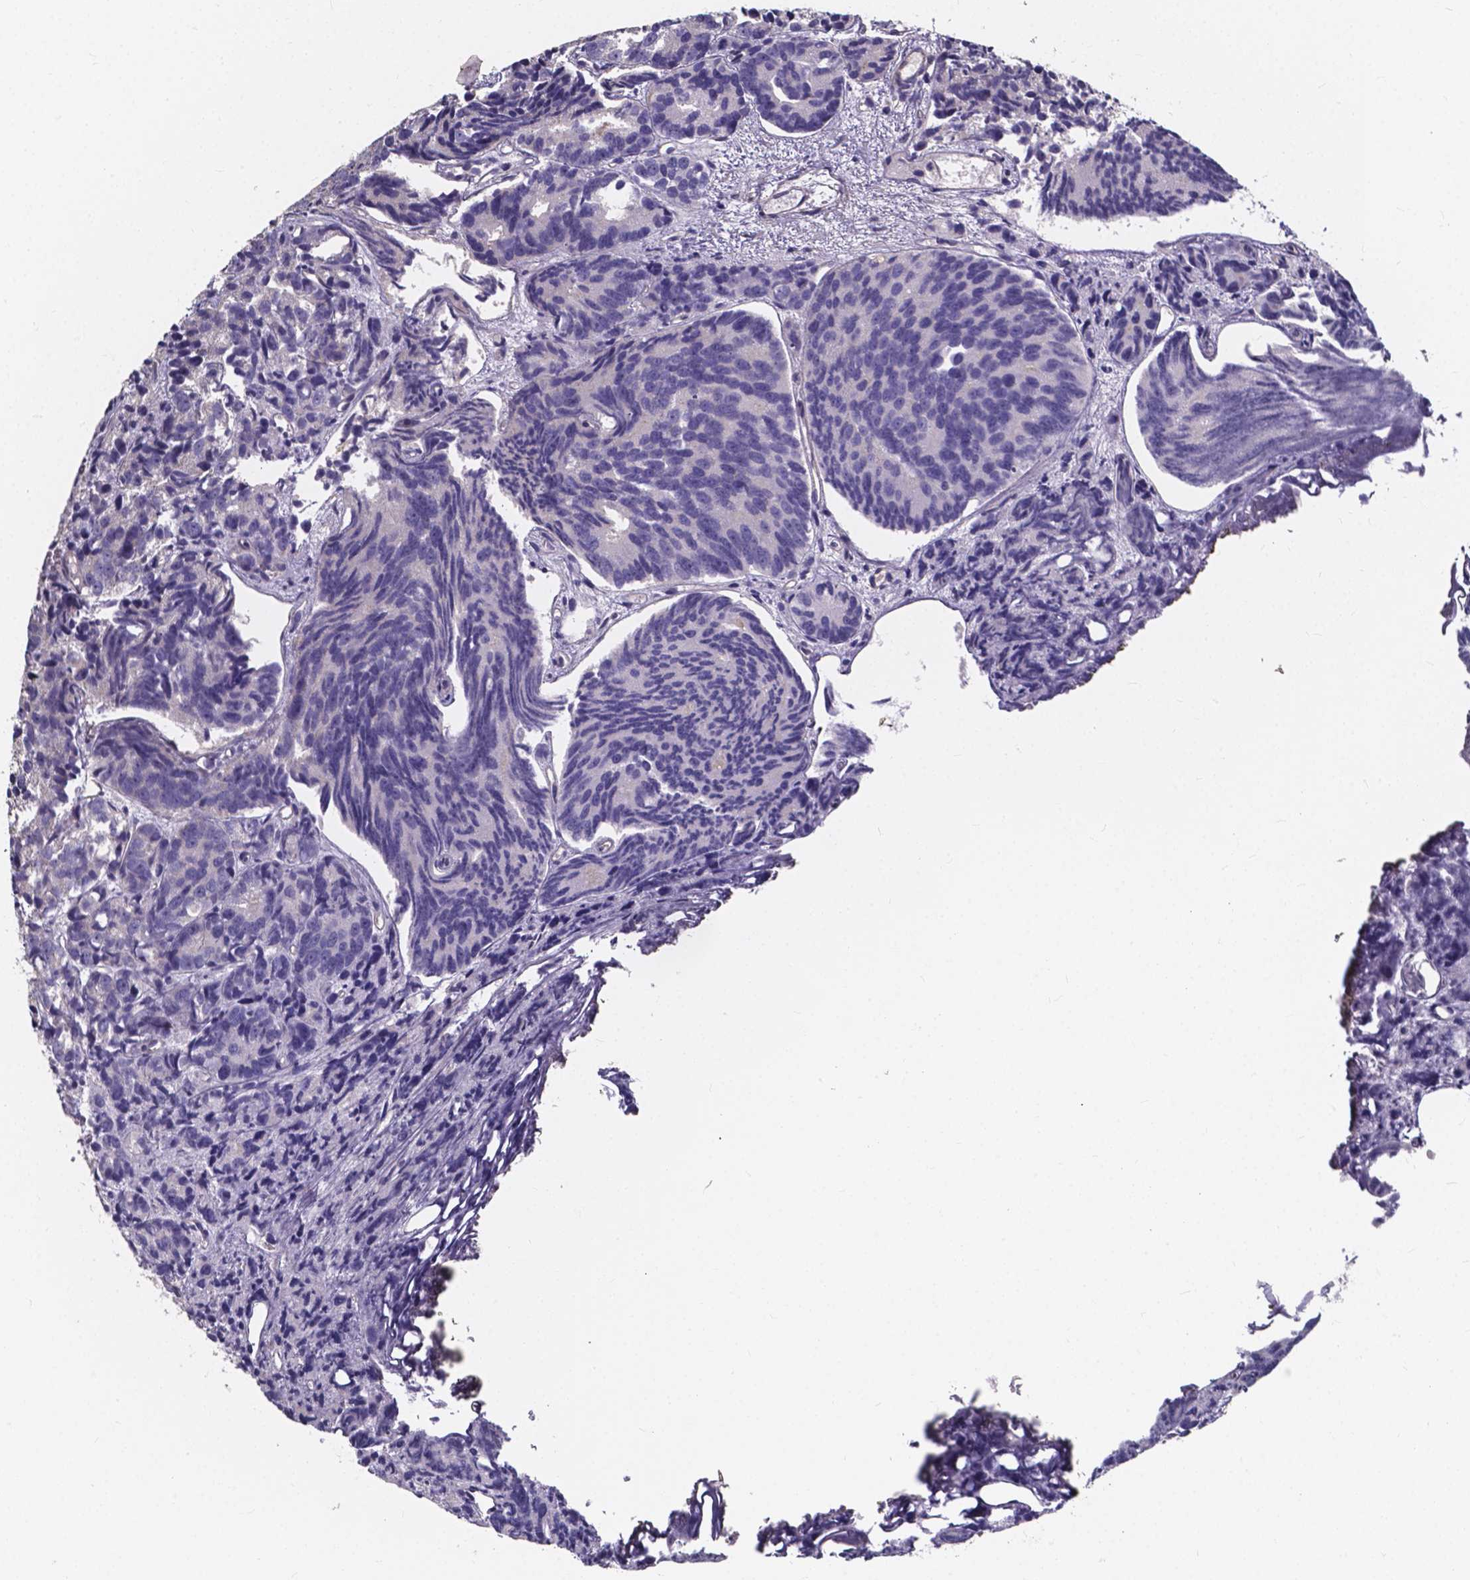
{"staining": {"intensity": "negative", "quantity": "none", "location": "none"}, "tissue": "prostate cancer", "cell_type": "Tumor cells", "image_type": "cancer", "snomed": [{"axis": "morphology", "description": "Adenocarcinoma, High grade"}, {"axis": "topography", "description": "Prostate"}], "caption": "A high-resolution photomicrograph shows immunohistochemistry (IHC) staining of high-grade adenocarcinoma (prostate), which exhibits no significant staining in tumor cells.", "gene": "THEMIS", "patient": {"sex": "male", "age": 77}}